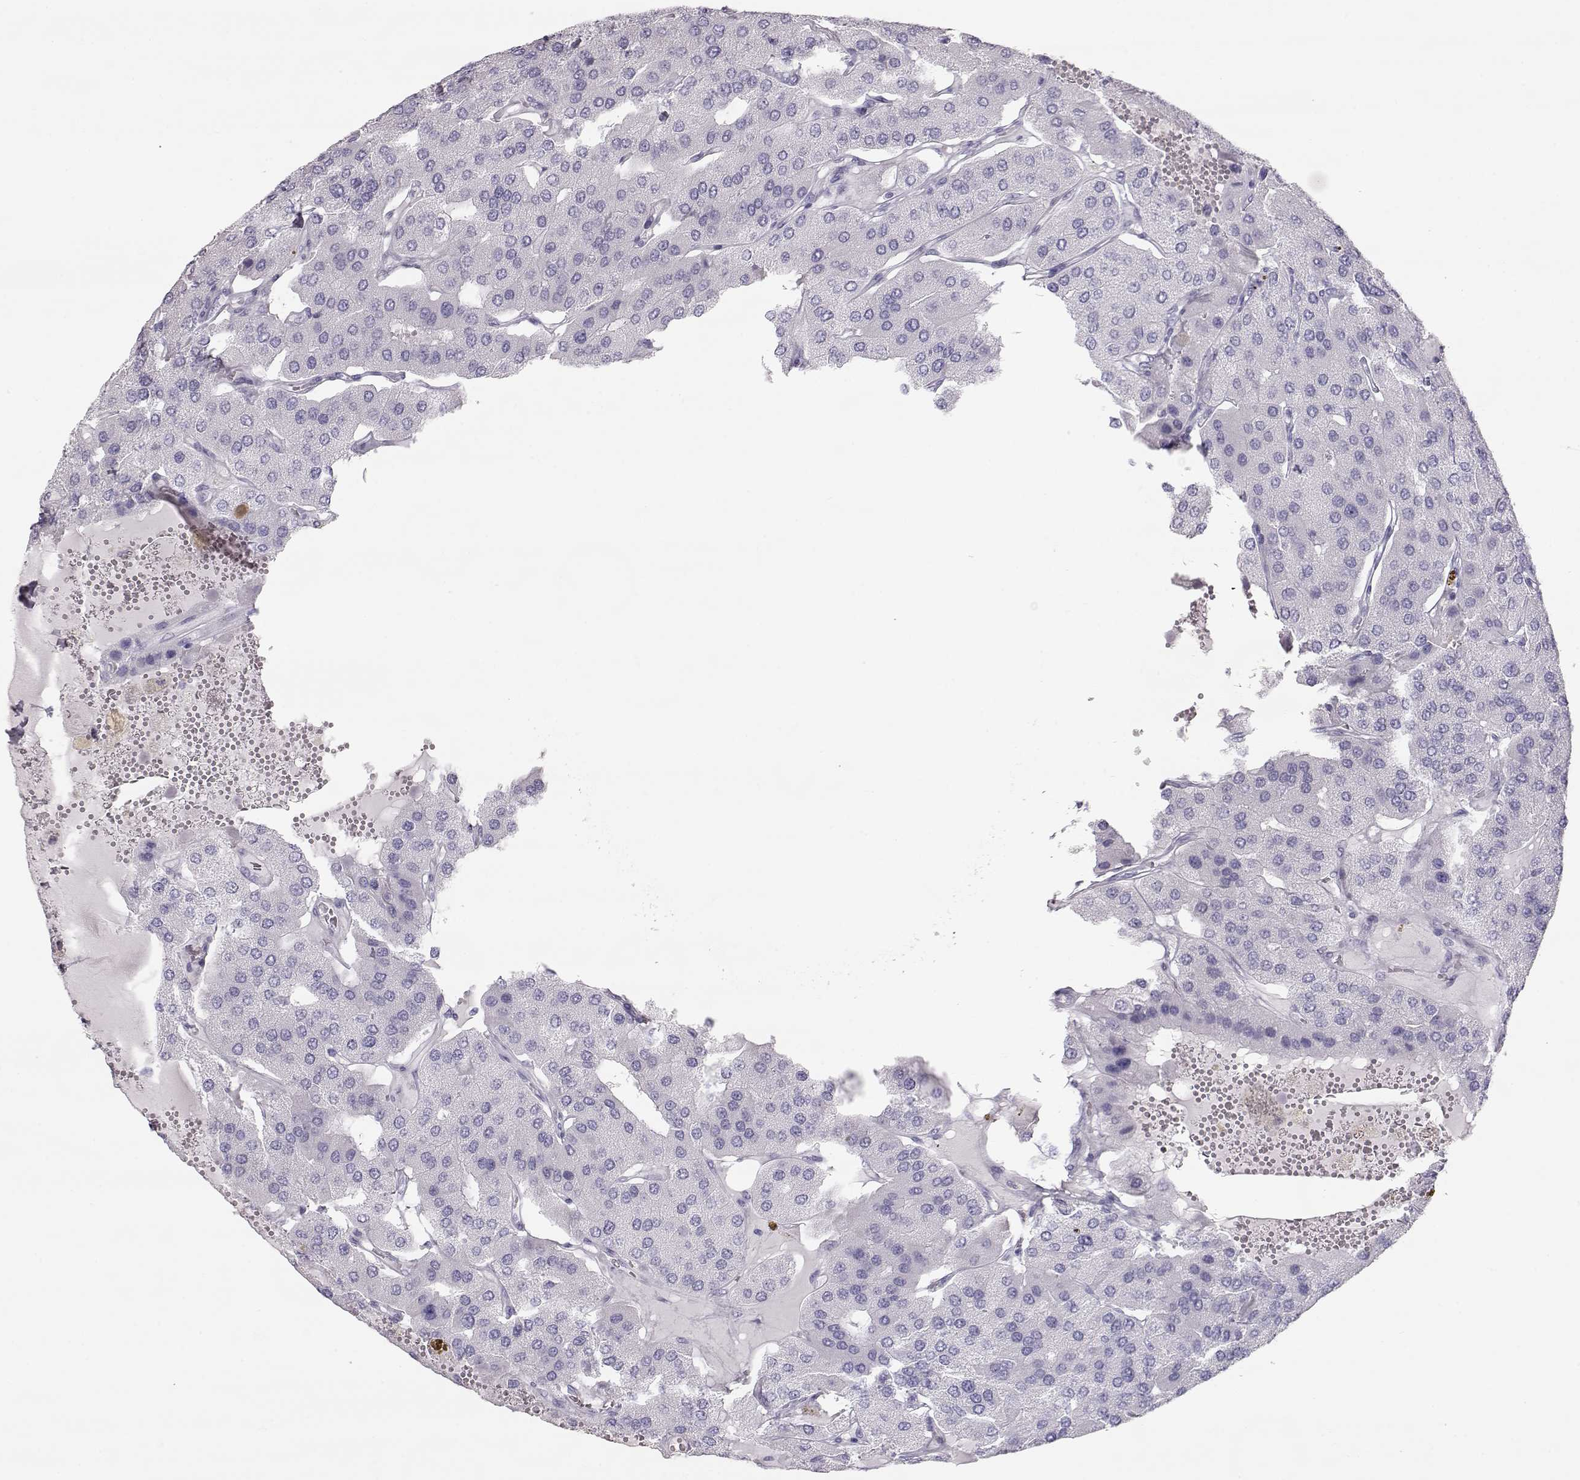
{"staining": {"intensity": "negative", "quantity": "none", "location": "none"}, "tissue": "parathyroid gland", "cell_type": "Glandular cells", "image_type": "normal", "snomed": [{"axis": "morphology", "description": "Normal tissue, NOS"}, {"axis": "morphology", "description": "Adenoma, NOS"}, {"axis": "topography", "description": "Parathyroid gland"}], "caption": "Immunohistochemistry (IHC) of benign parathyroid gland displays no staining in glandular cells. (Brightfield microscopy of DAB (3,3'-diaminobenzidine) immunohistochemistry at high magnification).", "gene": "MIP", "patient": {"sex": "female", "age": 86}}